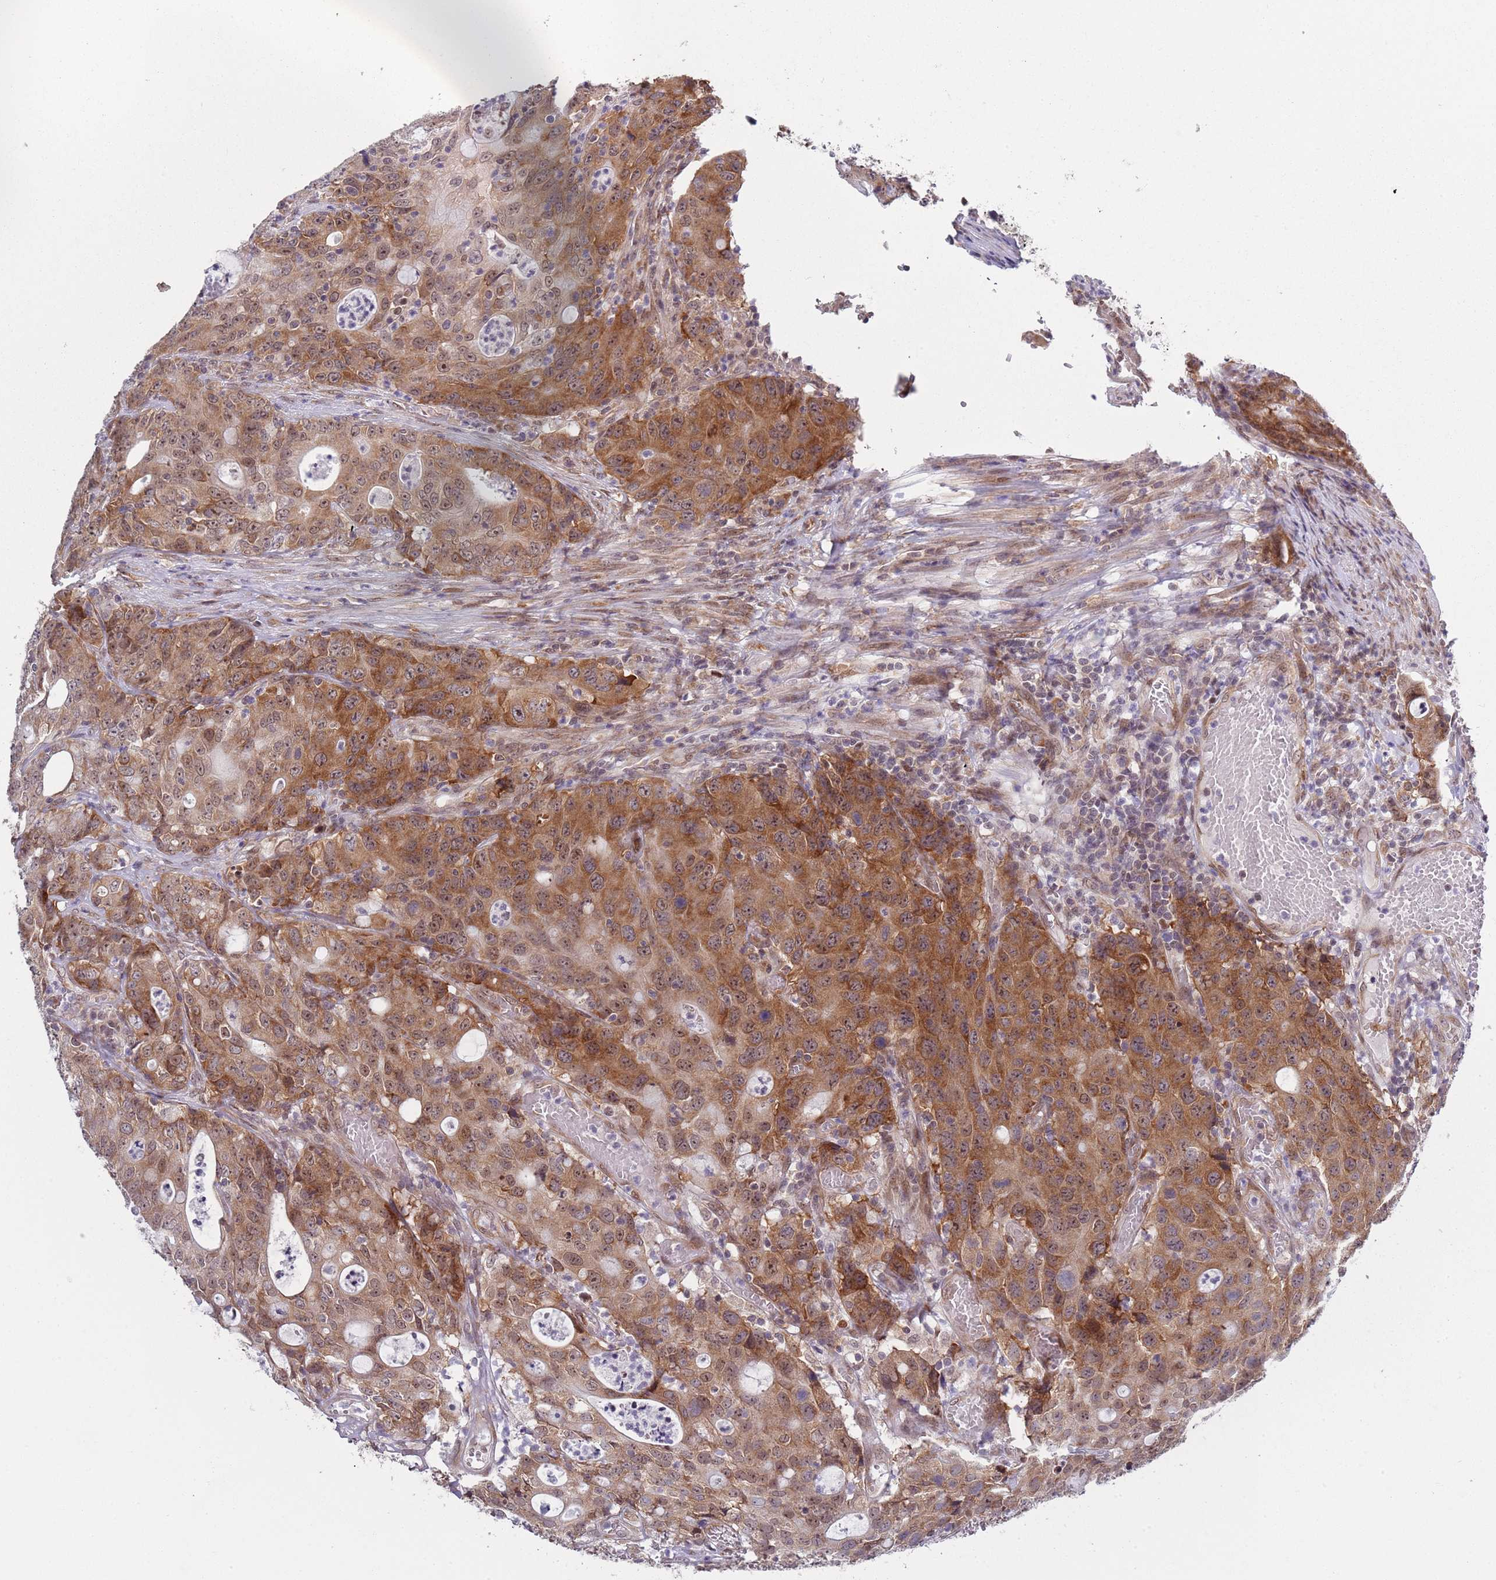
{"staining": {"intensity": "moderate", "quantity": ">75%", "location": "cytoplasmic/membranous,nuclear"}, "tissue": "colorectal cancer", "cell_type": "Tumor cells", "image_type": "cancer", "snomed": [{"axis": "morphology", "description": "Adenocarcinoma, NOS"}, {"axis": "topography", "description": "Colon"}], "caption": "IHC histopathology image of human colorectal cancer (adenocarcinoma) stained for a protein (brown), which shows medium levels of moderate cytoplasmic/membranous and nuclear expression in approximately >75% of tumor cells.", "gene": "SLC25A32", "patient": {"sex": "male", "age": 83}}